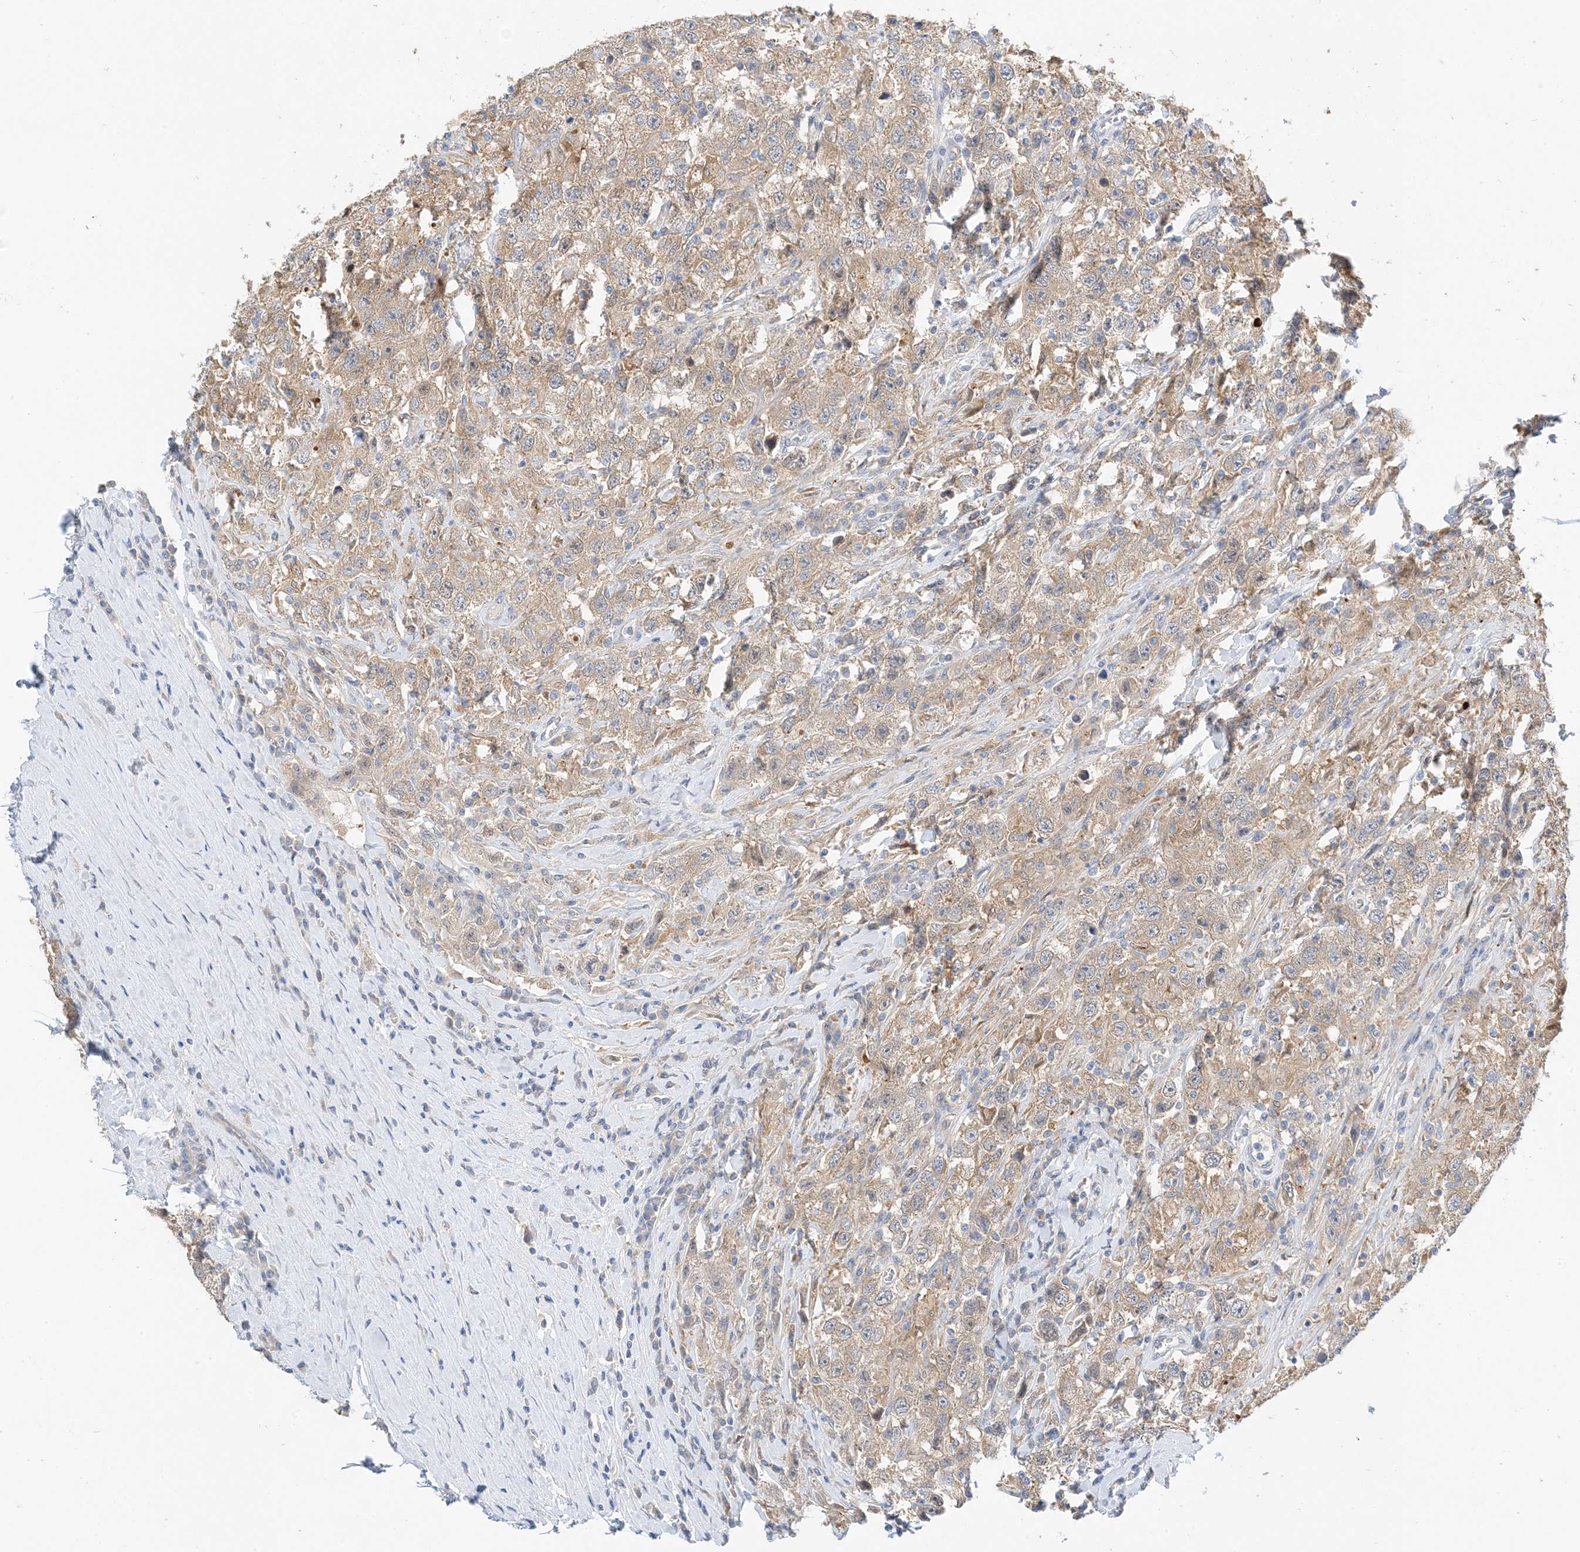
{"staining": {"intensity": "weak", "quantity": "25%-75%", "location": "cytoplasmic/membranous"}, "tissue": "testis cancer", "cell_type": "Tumor cells", "image_type": "cancer", "snomed": [{"axis": "morphology", "description": "Seminoma, NOS"}, {"axis": "topography", "description": "Testis"}], "caption": "Immunohistochemical staining of seminoma (testis) reveals weak cytoplasmic/membranous protein staining in about 25%-75% of tumor cells.", "gene": "KIFBP", "patient": {"sex": "male", "age": 41}}